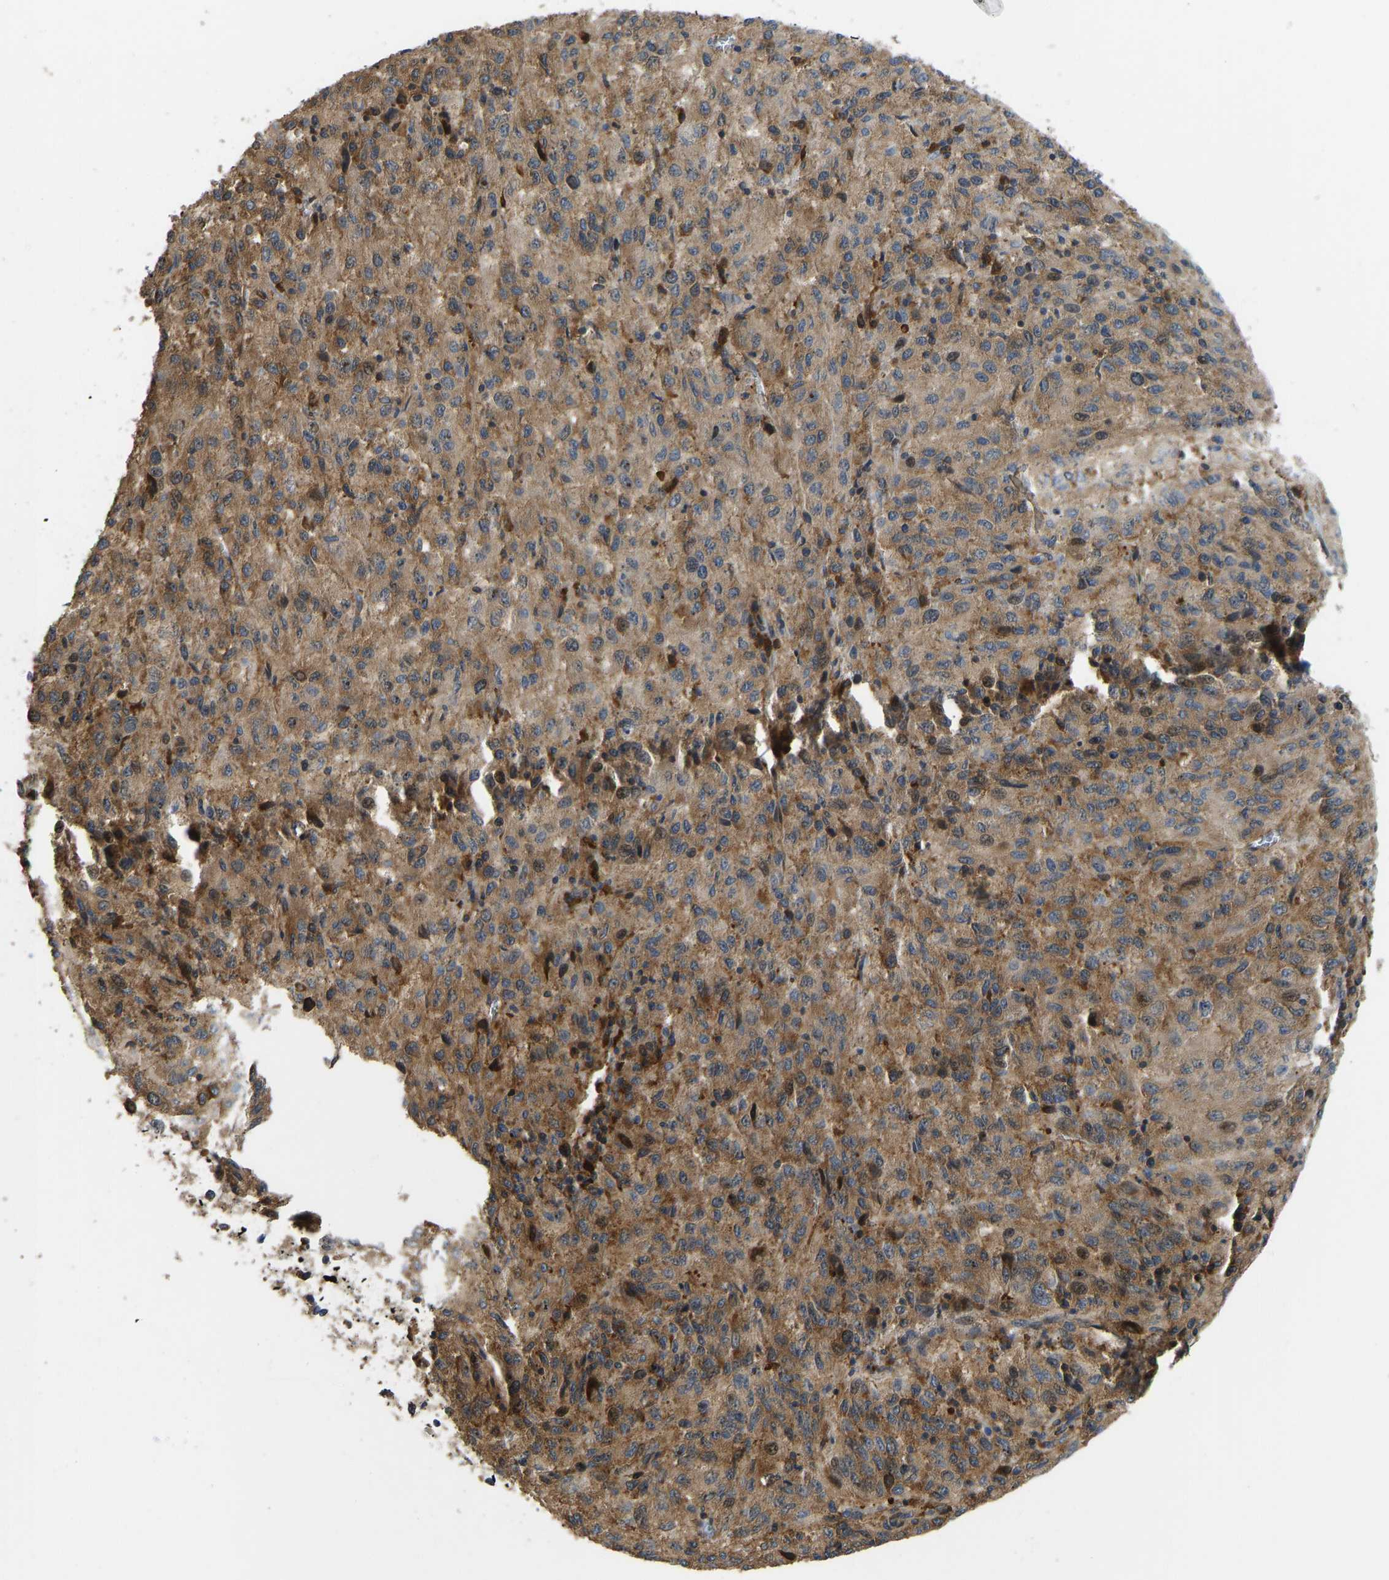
{"staining": {"intensity": "moderate", "quantity": ">75%", "location": "cytoplasmic/membranous"}, "tissue": "melanoma", "cell_type": "Tumor cells", "image_type": "cancer", "snomed": [{"axis": "morphology", "description": "Malignant melanoma, Metastatic site"}, {"axis": "topography", "description": "Lung"}], "caption": "High-power microscopy captured an IHC micrograph of malignant melanoma (metastatic site), revealing moderate cytoplasmic/membranous expression in approximately >75% of tumor cells. (DAB IHC with brightfield microscopy, high magnification).", "gene": "RASGRF2", "patient": {"sex": "male", "age": 64}}